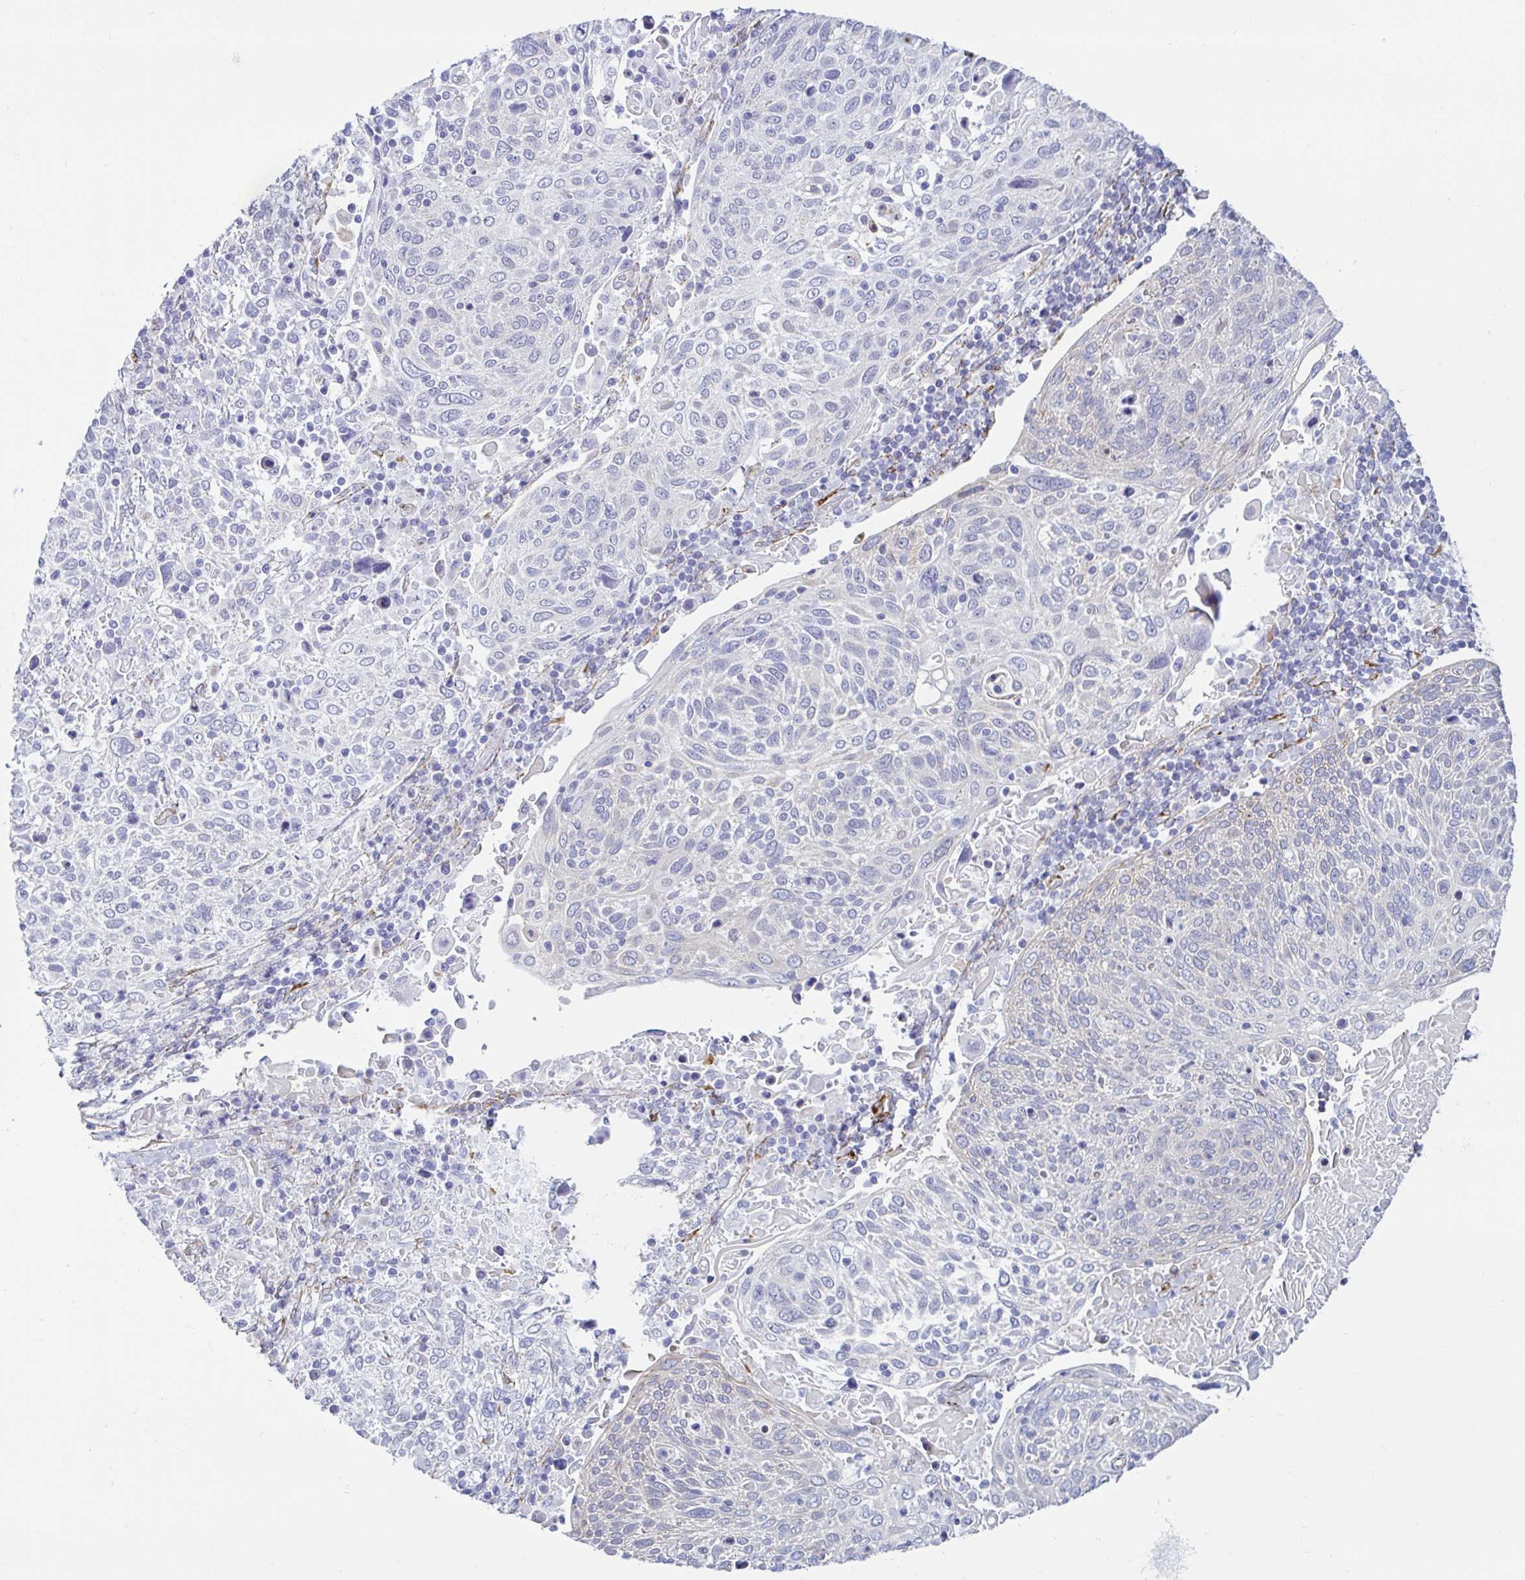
{"staining": {"intensity": "negative", "quantity": "none", "location": "none"}, "tissue": "cervical cancer", "cell_type": "Tumor cells", "image_type": "cancer", "snomed": [{"axis": "morphology", "description": "Squamous cell carcinoma, NOS"}, {"axis": "topography", "description": "Cervix"}], "caption": "Immunohistochemical staining of squamous cell carcinoma (cervical) exhibits no significant expression in tumor cells.", "gene": "ANKRD62", "patient": {"sex": "female", "age": 61}}